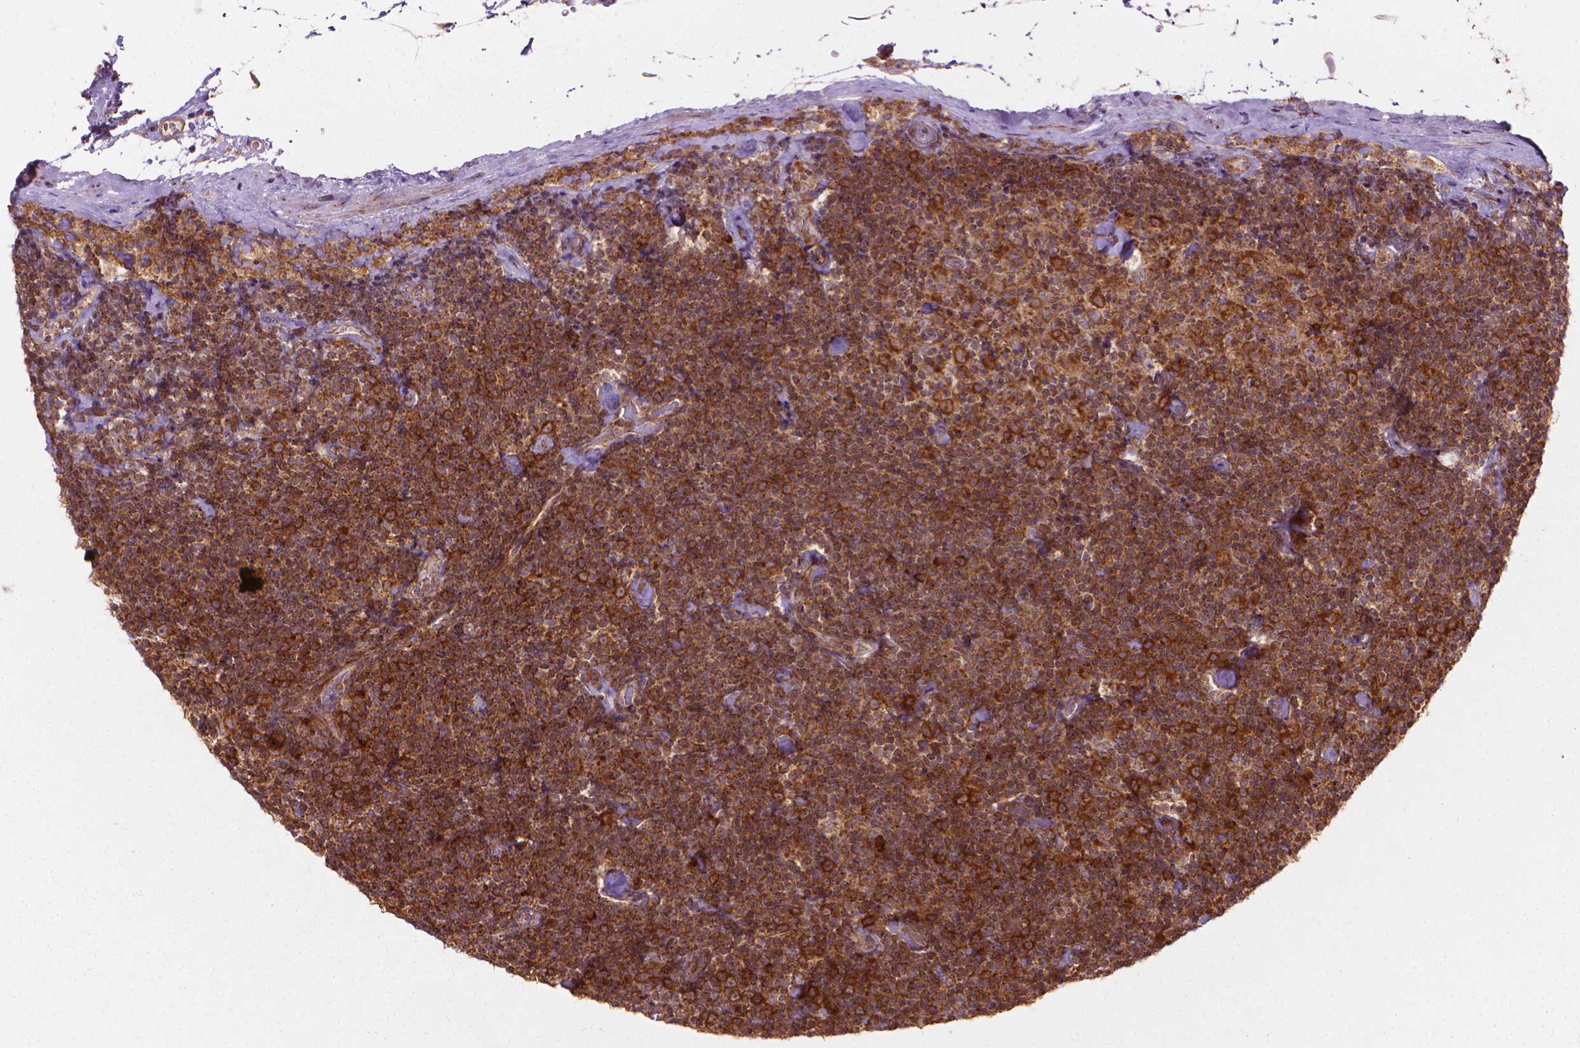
{"staining": {"intensity": "moderate", "quantity": ">75%", "location": "cytoplasmic/membranous"}, "tissue": "lymphoma", "cell_type": "Tumor cells", "image_type": "cancer", "snomed": [{"axis": "morphology", "description": "Malignant lymphoma, non-Hodgkin's type, Low grade"}, {"axis": "topography", "description": "Lymph node"}], "caption": "Lymphoma stained for a protein displays moderate cytoplasmic/membranous positivity in tumor cells.", "gene": "VARS2", "patient": {"sex": "male", "age": 81}}